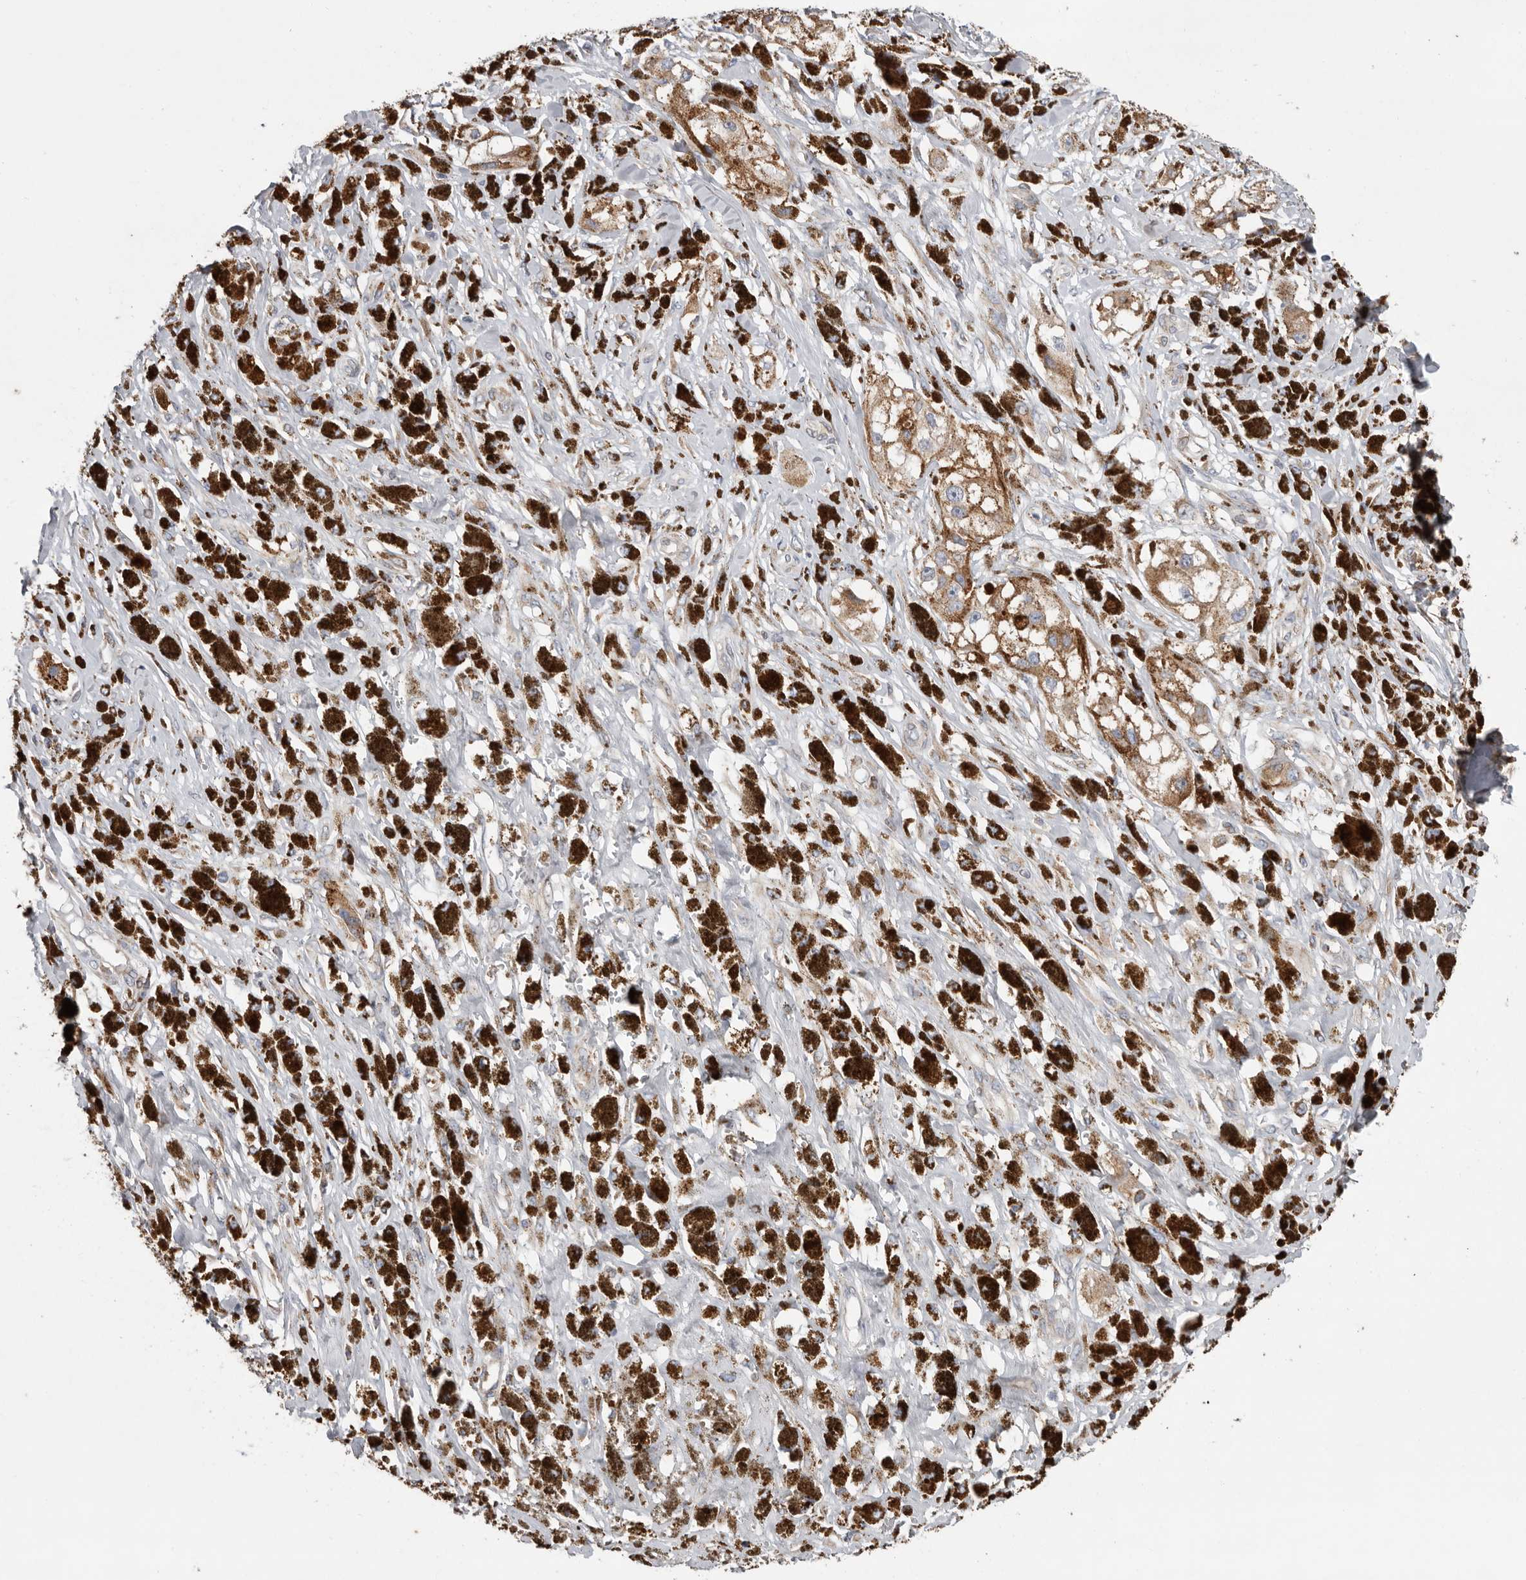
{"staining": {"intensity": "moderate", "quantity": ">75%", "location": "cytoplasmic/membranous"}, "tissue": "melanoma", "cell_type": "Tumor cells", "image_type": "cancer", "snomed": [{"axis": "morphology", "description": "Malignant melanoma, NOS"}, {"axis": "topography", "description": "Skin"}], "caption": "The histopathology image demonstrates a brown stain indicating the presence of a protein in the cytoplasmic/membranous of tumor cells in melanoma. The staining was performed using DAB, with brown indicating positive protein expression. Nuclei are stained blue with hematoxylin.", "gene": "GANAB", "patient": {"sex": "male", "age": 88}}